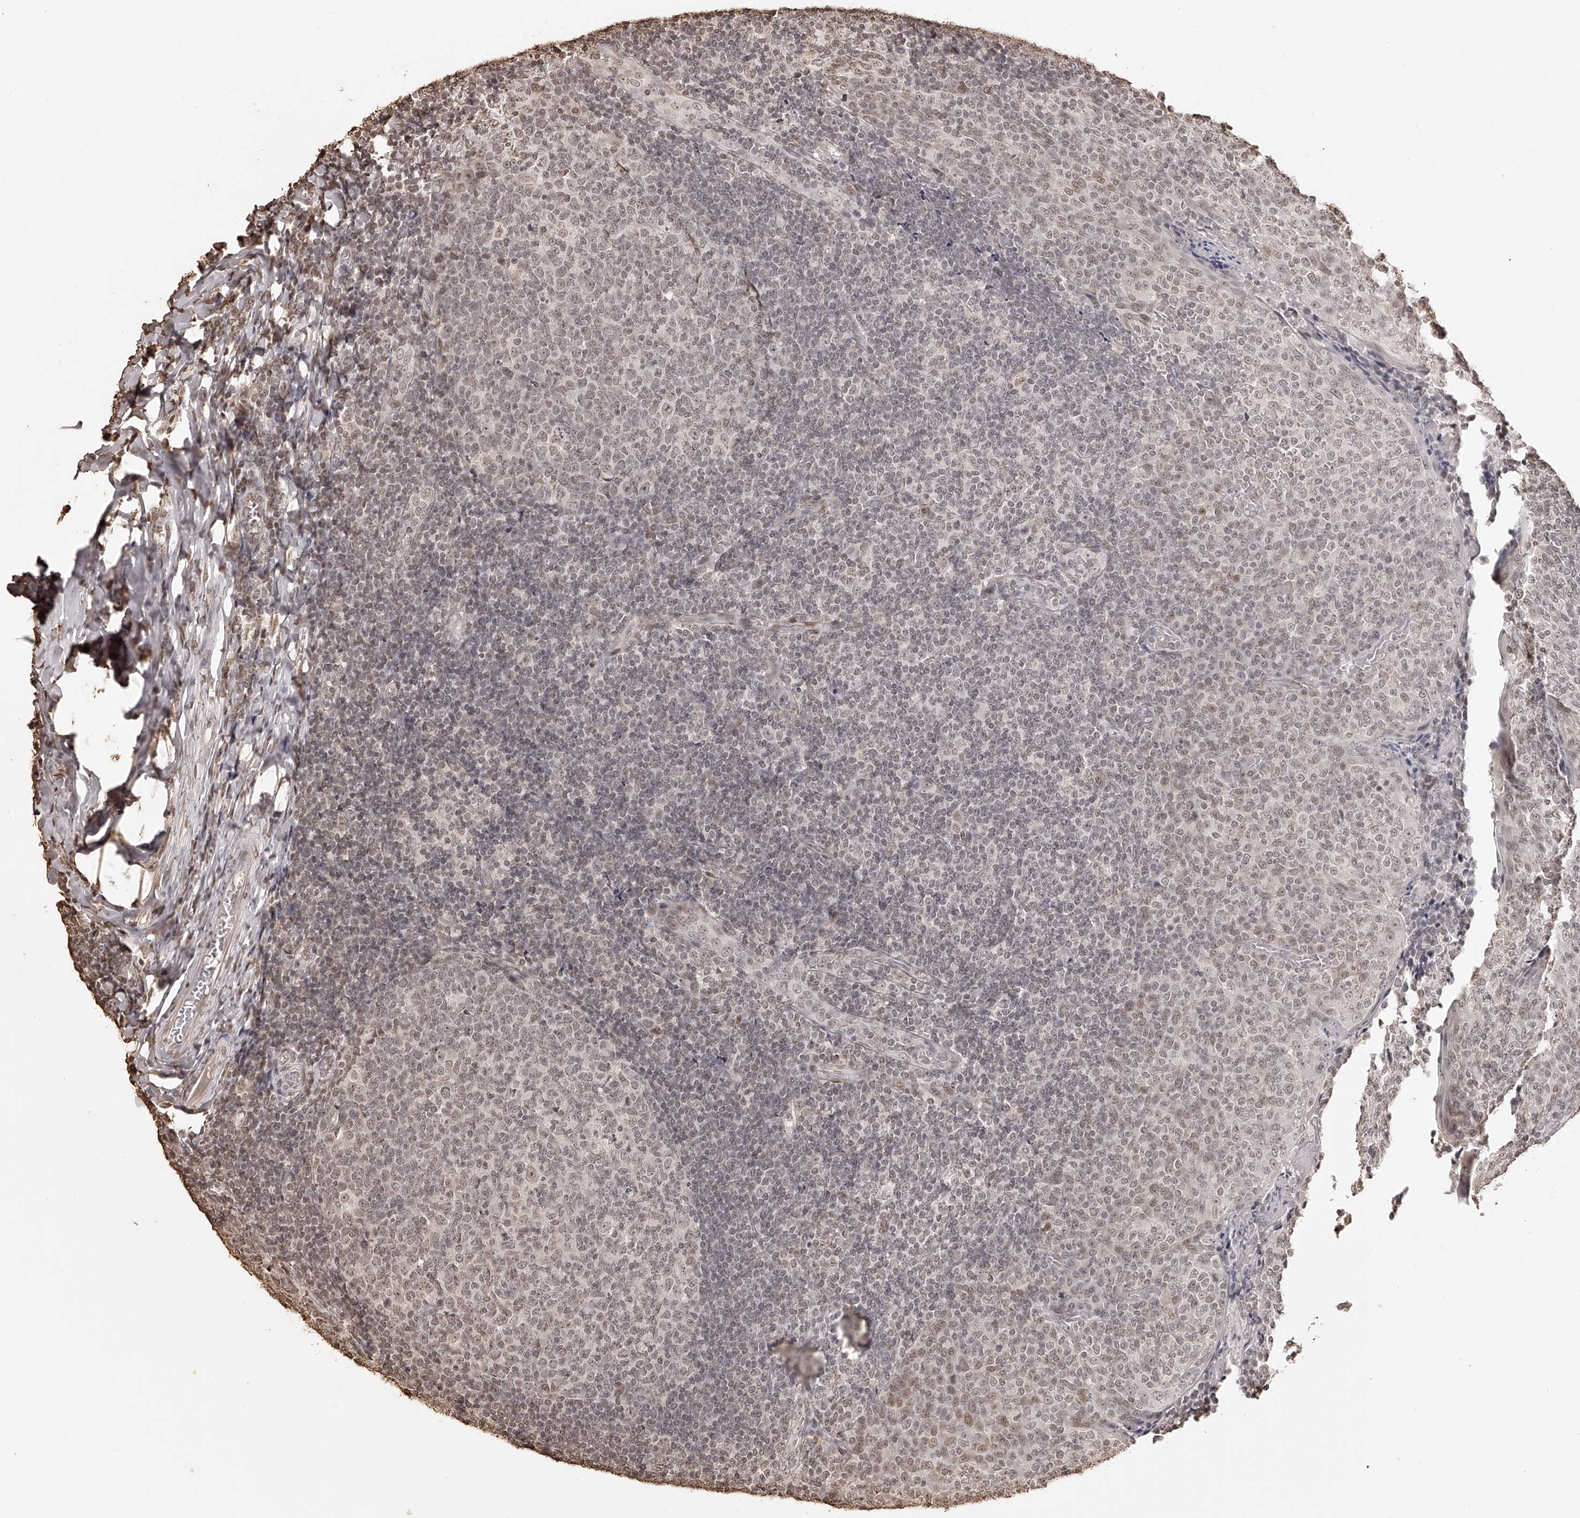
{"staining": {"intensity": "weak", "quantity": "25%-75%", "location": "nuclear"}, "tissue": "tonsil", "cell_type": "Germinal center cells", "image_type": "normal", "snomed": [{"axis": "morphology", "description": "Normal tissue, NOS"}, {"axis": "topography", "description": "Tonsil"}], "caption": "Tonsil stained for a protein (brown) demonstrates weak nuclear positive positivity in about 25%-75% of germinal center cells.", "gene": "ZNF503", "patient": {"sex": "female", "age": 19}}